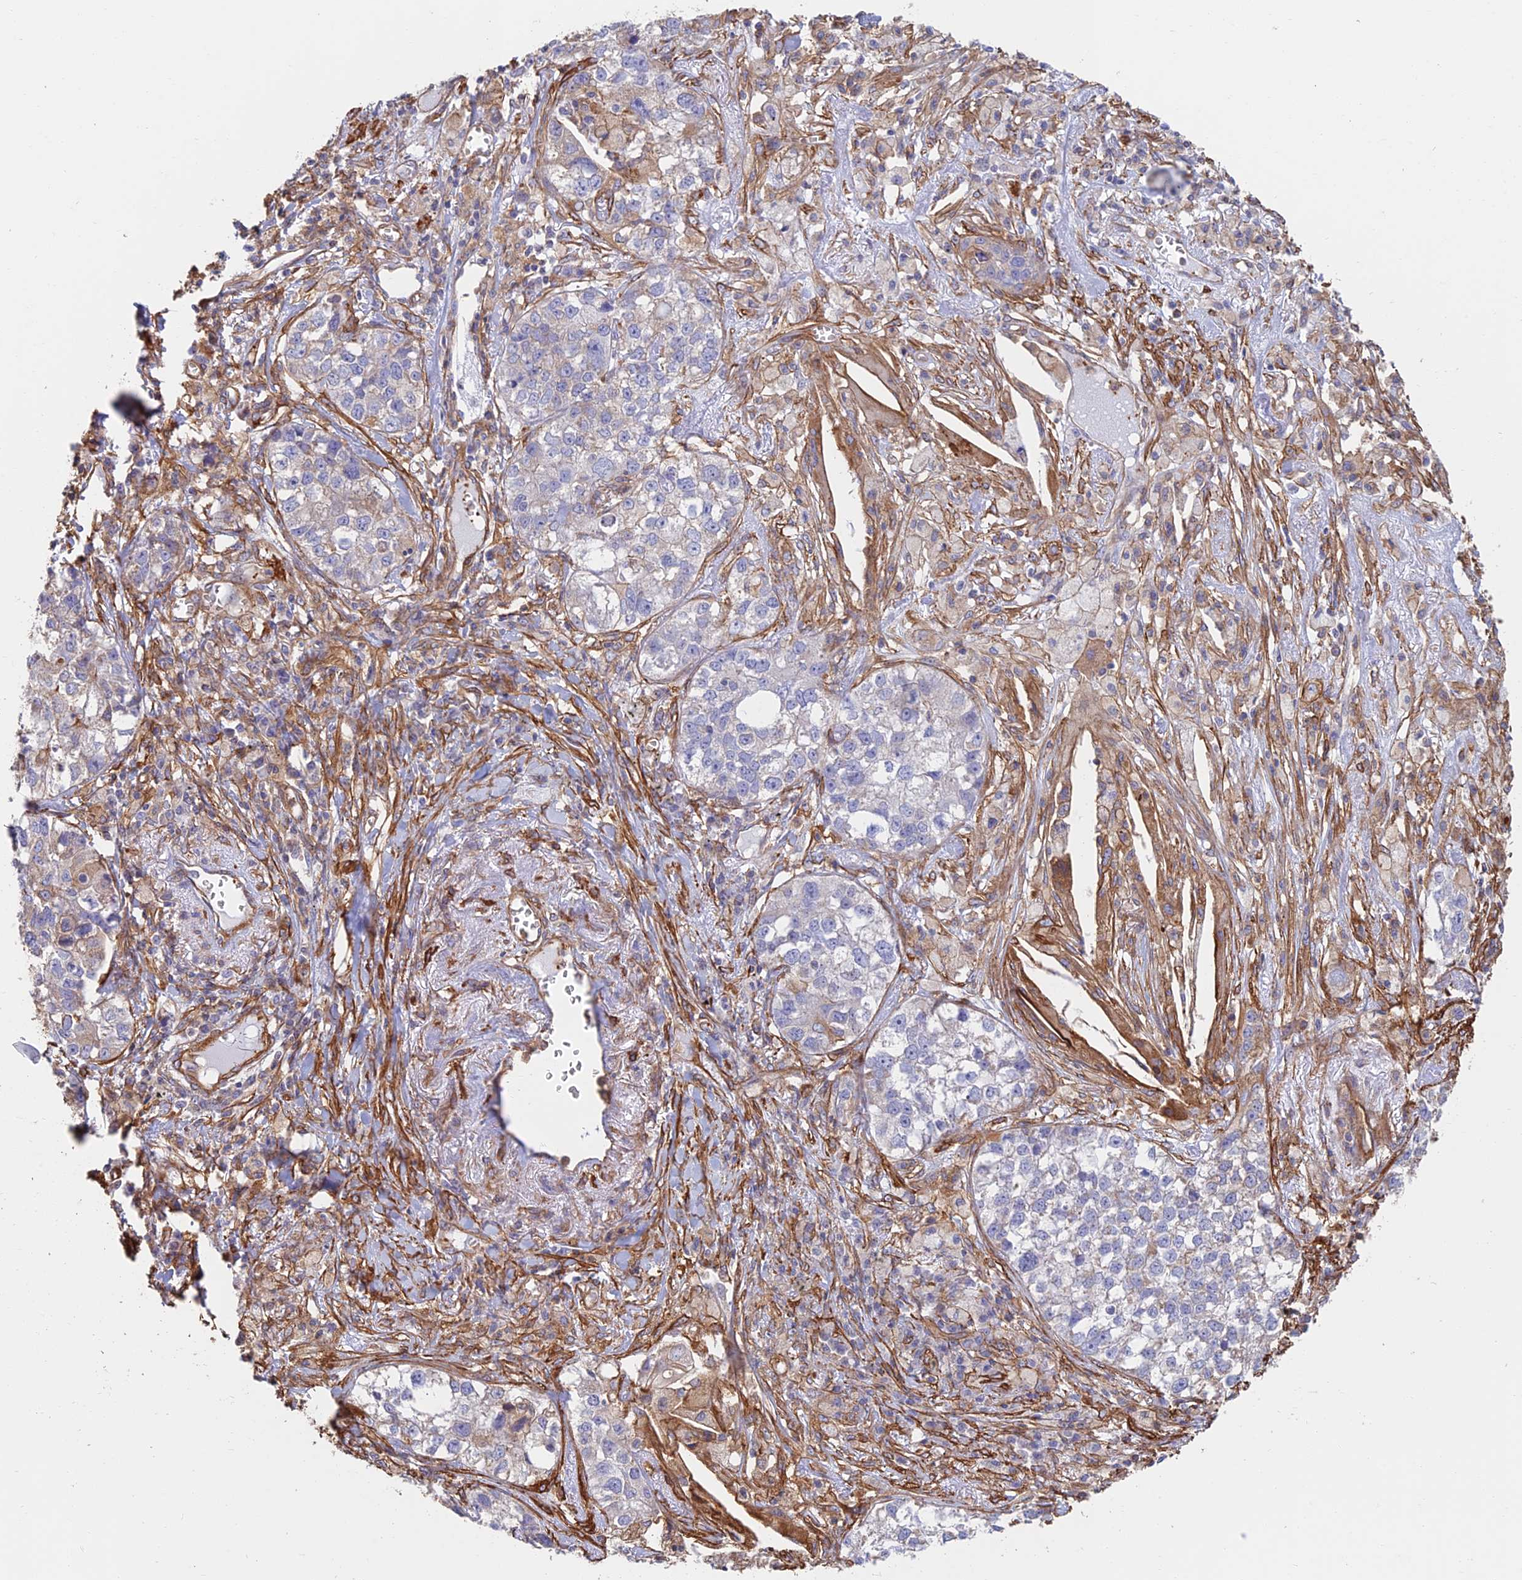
{"staining": {"intensity": "weak", "quantity": "<25%", "location": "cytoplasmic/membranous"}, "tissue": "lung cancer", "cell_type": "Tumor cells", "image_type": "cancer", "snomed": [{"axis": "morphology", "description": "Adenocarcinoma, NOS"}, {"axis": "topography", "description": "Lung"}], "caption": "This is an immunohistochemistry image of human lung cancer. There is no positivity in tumor cells.", "gene": "PAK4", "patient": {"sex": "male", "age": 49}}